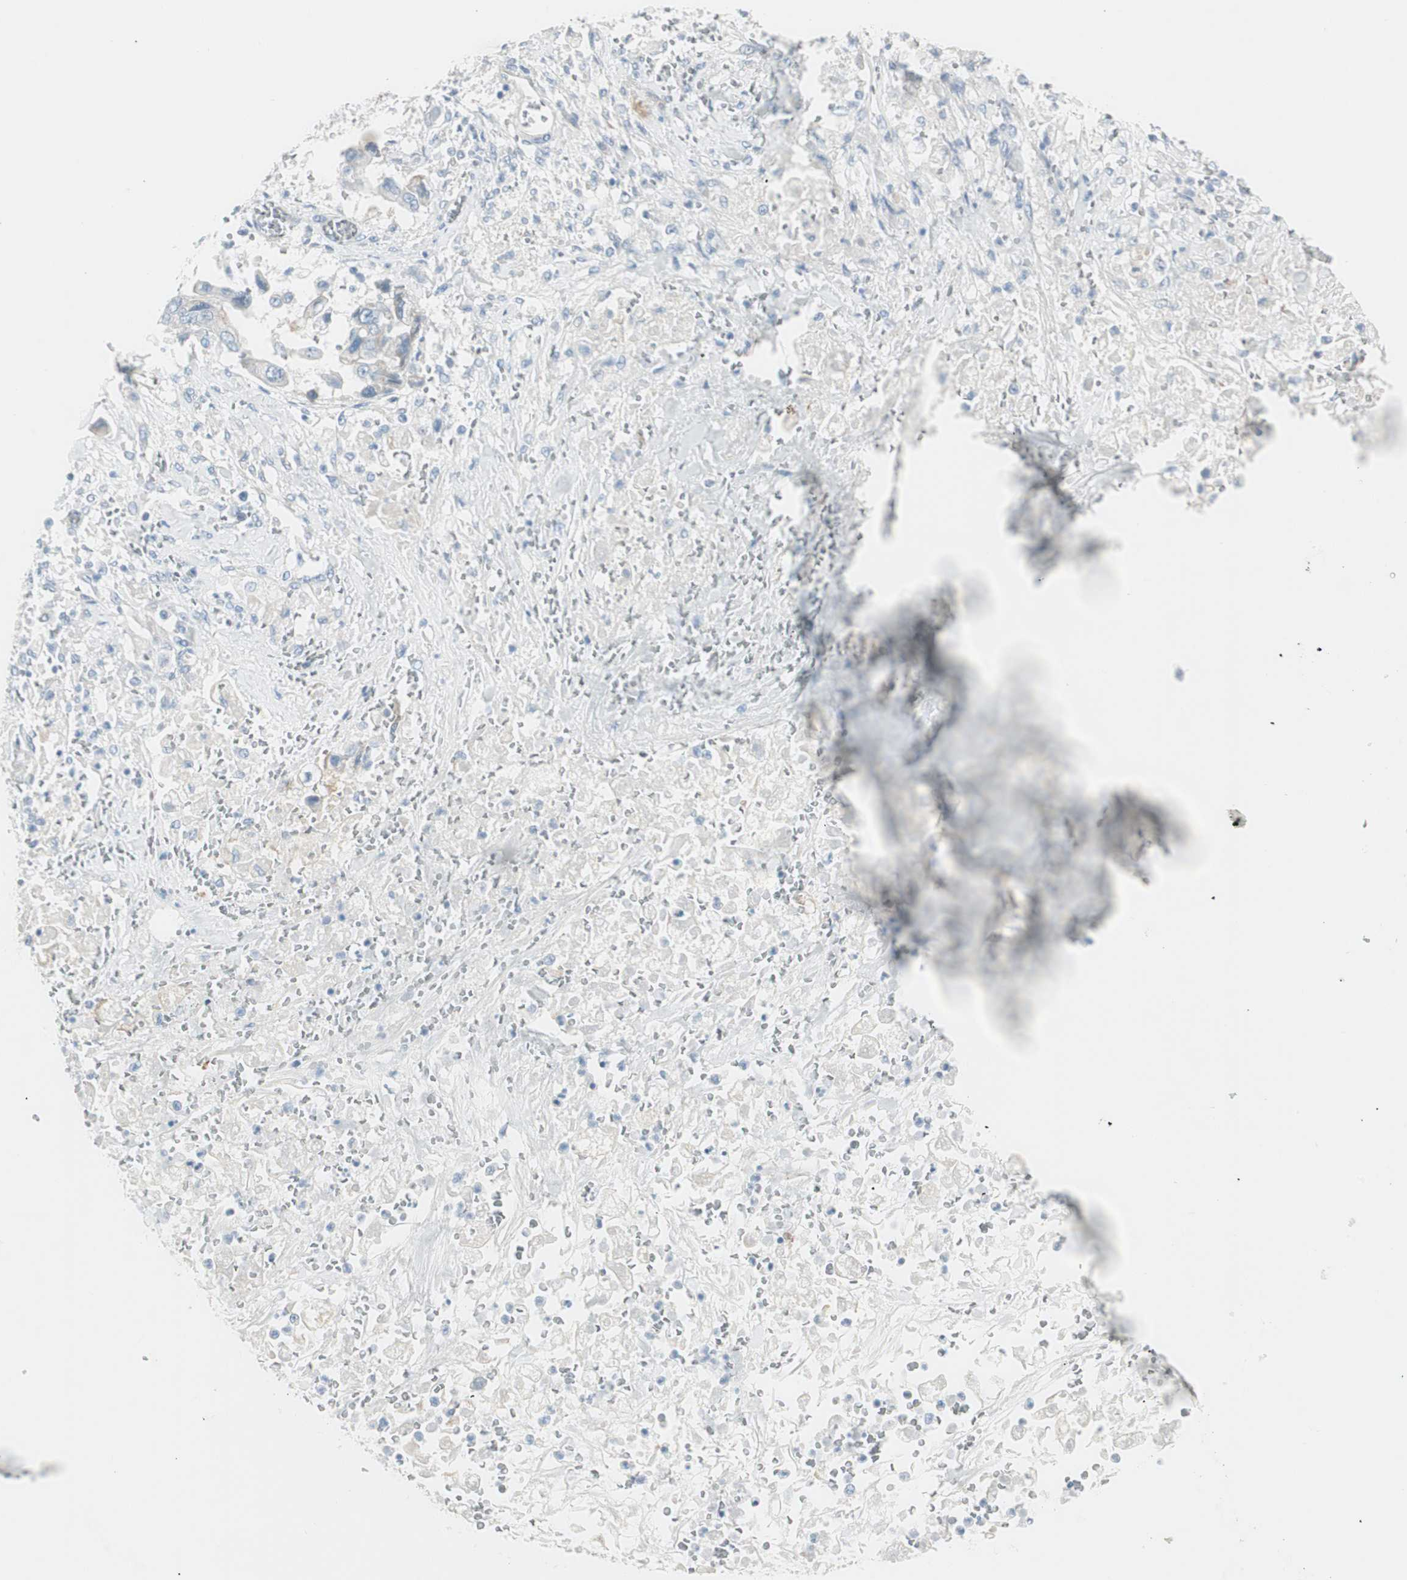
{"staining": {"intensity": "negative", "quantity": "none", "location": "none"}, "tissue": "stomach cancer", "cell_type": "Tumor cells", "image_type": "cancer", "snomed": [{"axis": "morphology", "description": "Adenocarcinoma, NOS"}, {"axis": "topography", "description": "Stomach"}], "caption": "This micrograph is of stomach cancer stained with IHC to label a protein in brown with the nuclei are counter-stained blue. There is no staining in tumor cells.", "gene": "CDHR5", "patient": {"sex": "male", "age": 62}}